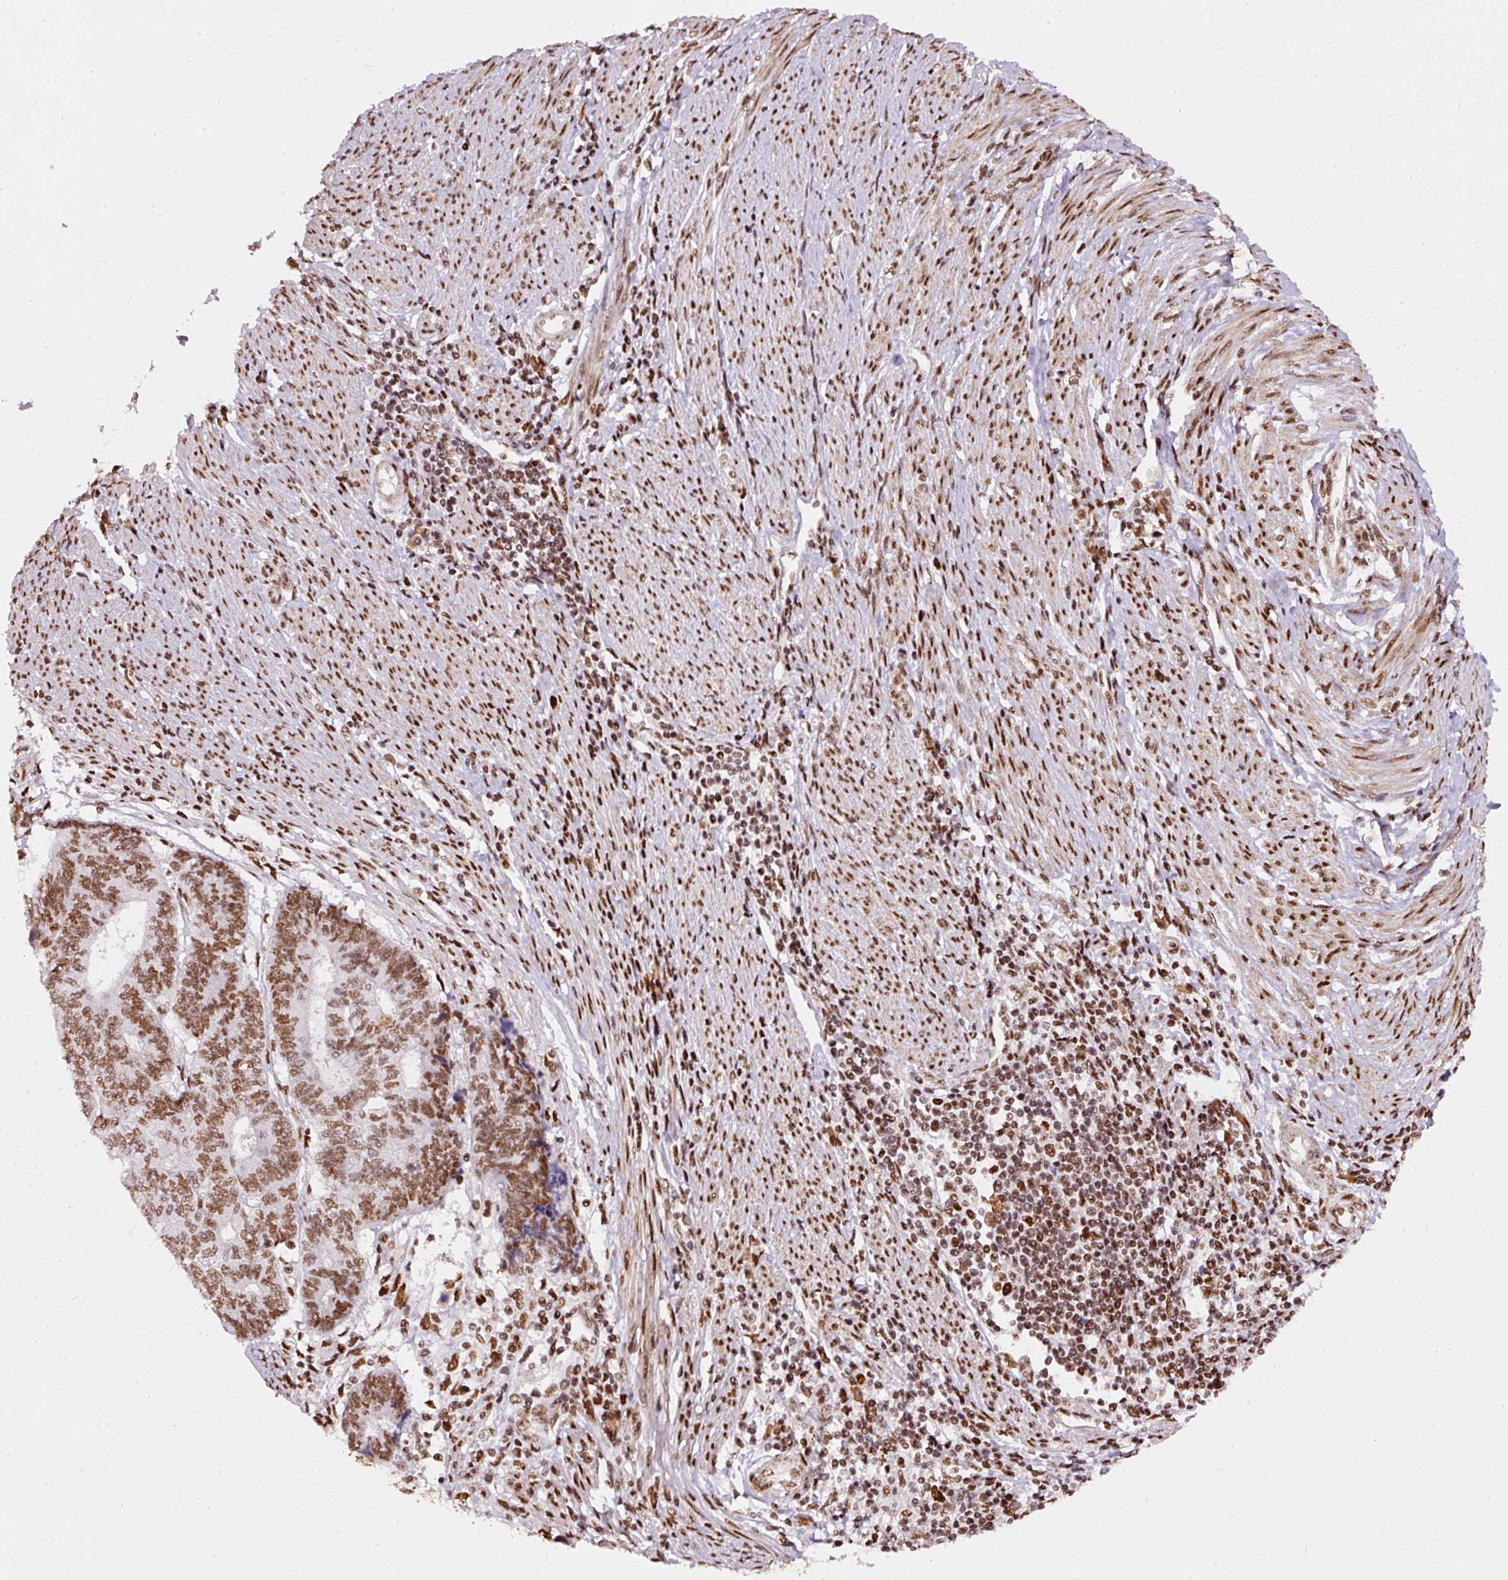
{"staining": {"intensity": "moderate", "quantity": ">75%", "location": "nuclear"}, "tissue": "endometrial cancer", "cell_type": "Tumor cells", "image_type": "cancer", "snomed": [{"axis": "morphology", "description": "Adenocarcinoma, NOS"}, {"axis": "topography", "description": "Uterus"}, {"axis": "topography", "description": "Endometrium"}], "caption": "Endometrial cancer (adenocarcinoma) was stained to show a protein in brown. There is medium levels of moderate nuclear positivity in about >75% of tumor cells.", "gene": "HNRNPC", "patient": {"sex": "female", "age": 70}}